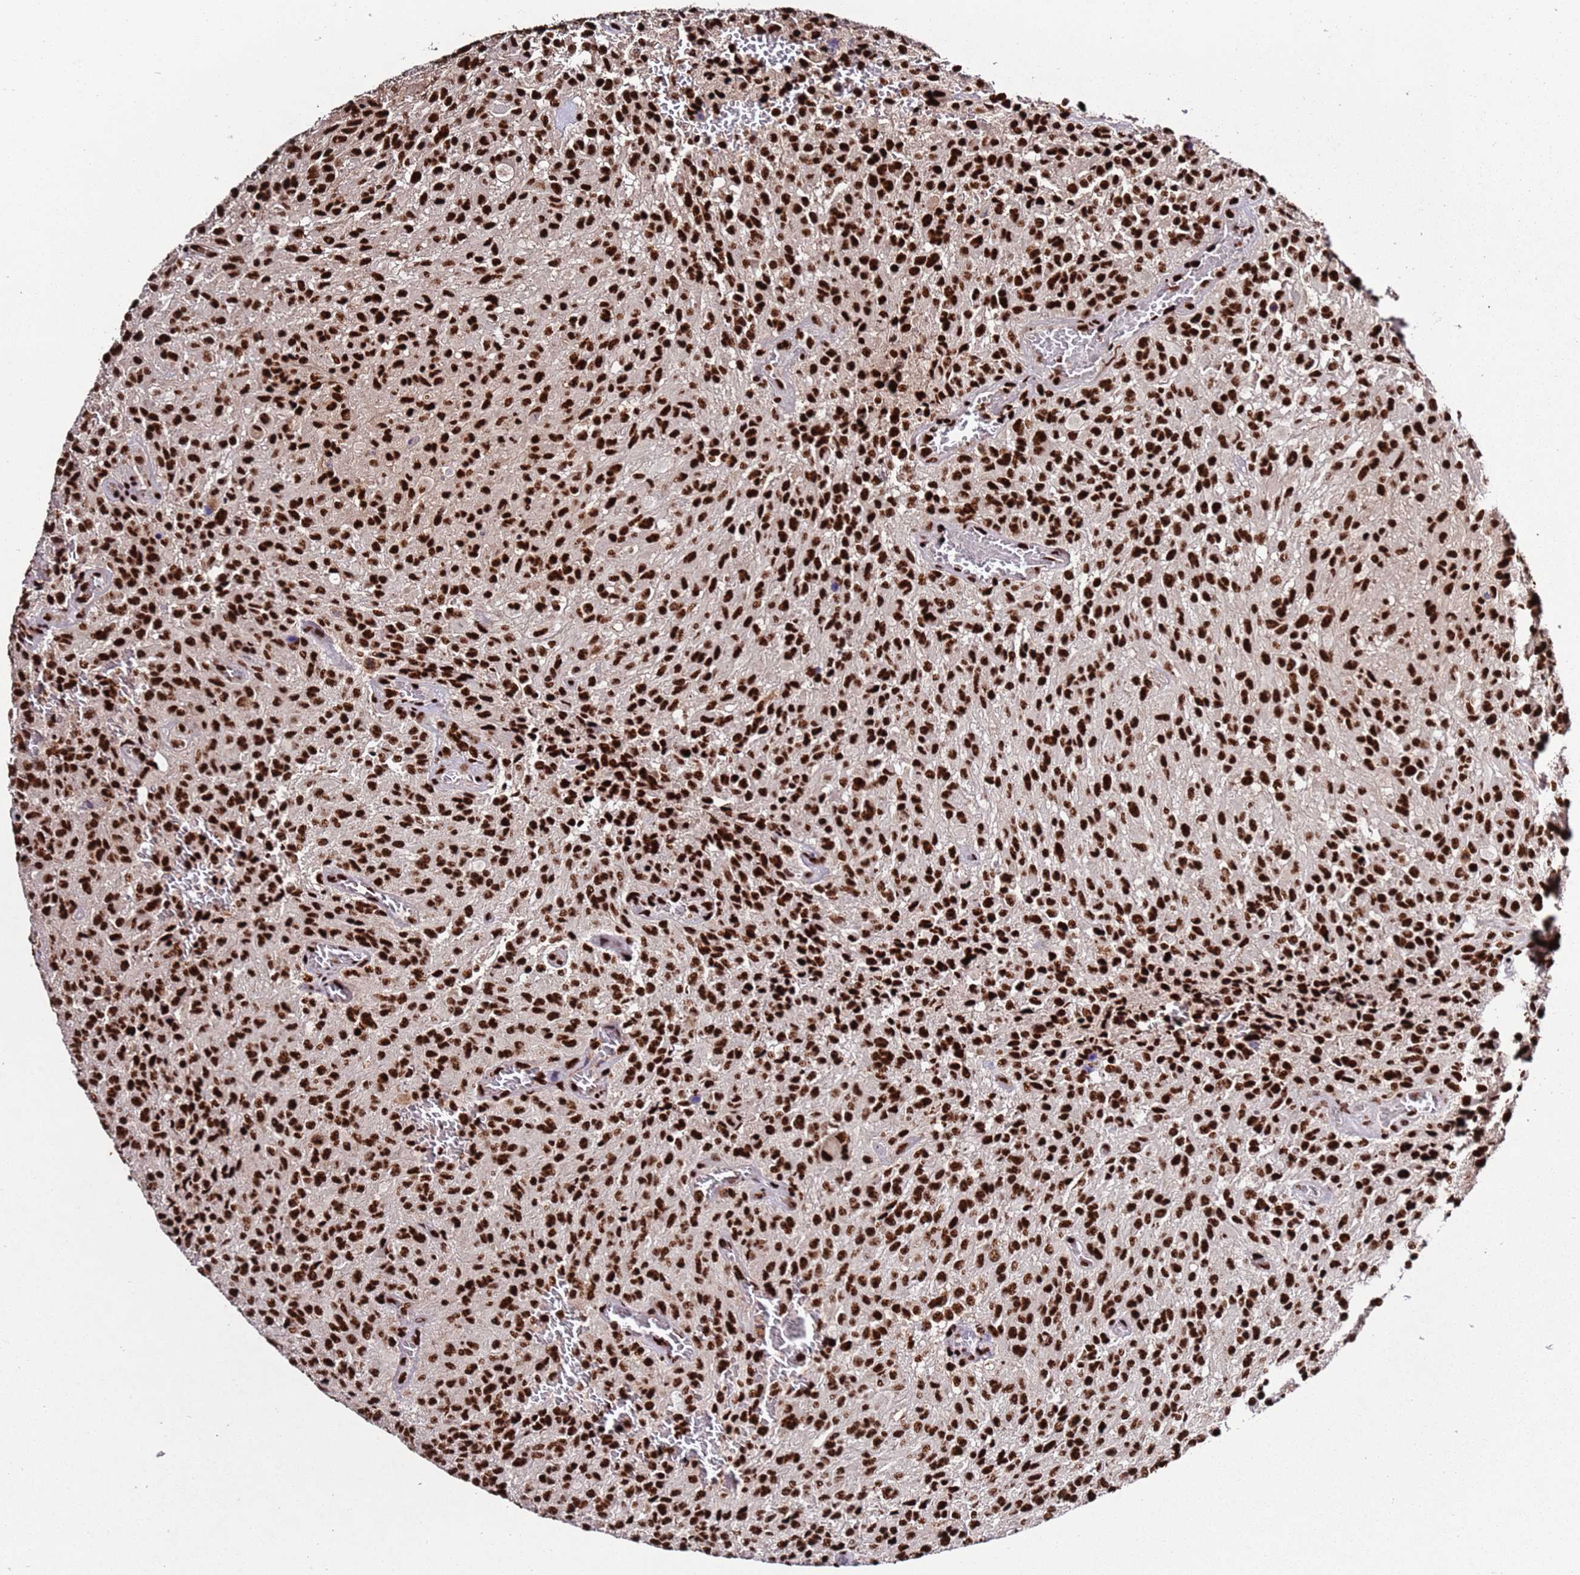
{"staining": {"intensity": "strong", "quantity": ">75%", "location": "nuclear"}, "tissue": "glioma", "cell_type": "Tumor cells", "image_type": "cancer", "snomed": [{"axis": "morphology", "description": "Normal tissue, NOS"}, {"axis": "morphology", "description": "Glioma, malignant, High grade"}, {"axis": "topography", "description": "Cerebral cortex"}], "caption": "Immunohistochemistry (IHC) of human malignant glioma (high-grade) demonstrates high levels of strong nuclear expression in about >75% of tumor cells. (Brightfield microscopy of DAB IHC at high magnification).", "gene": "C6orf226", "patient": {"sex": "male", "age": 56}}